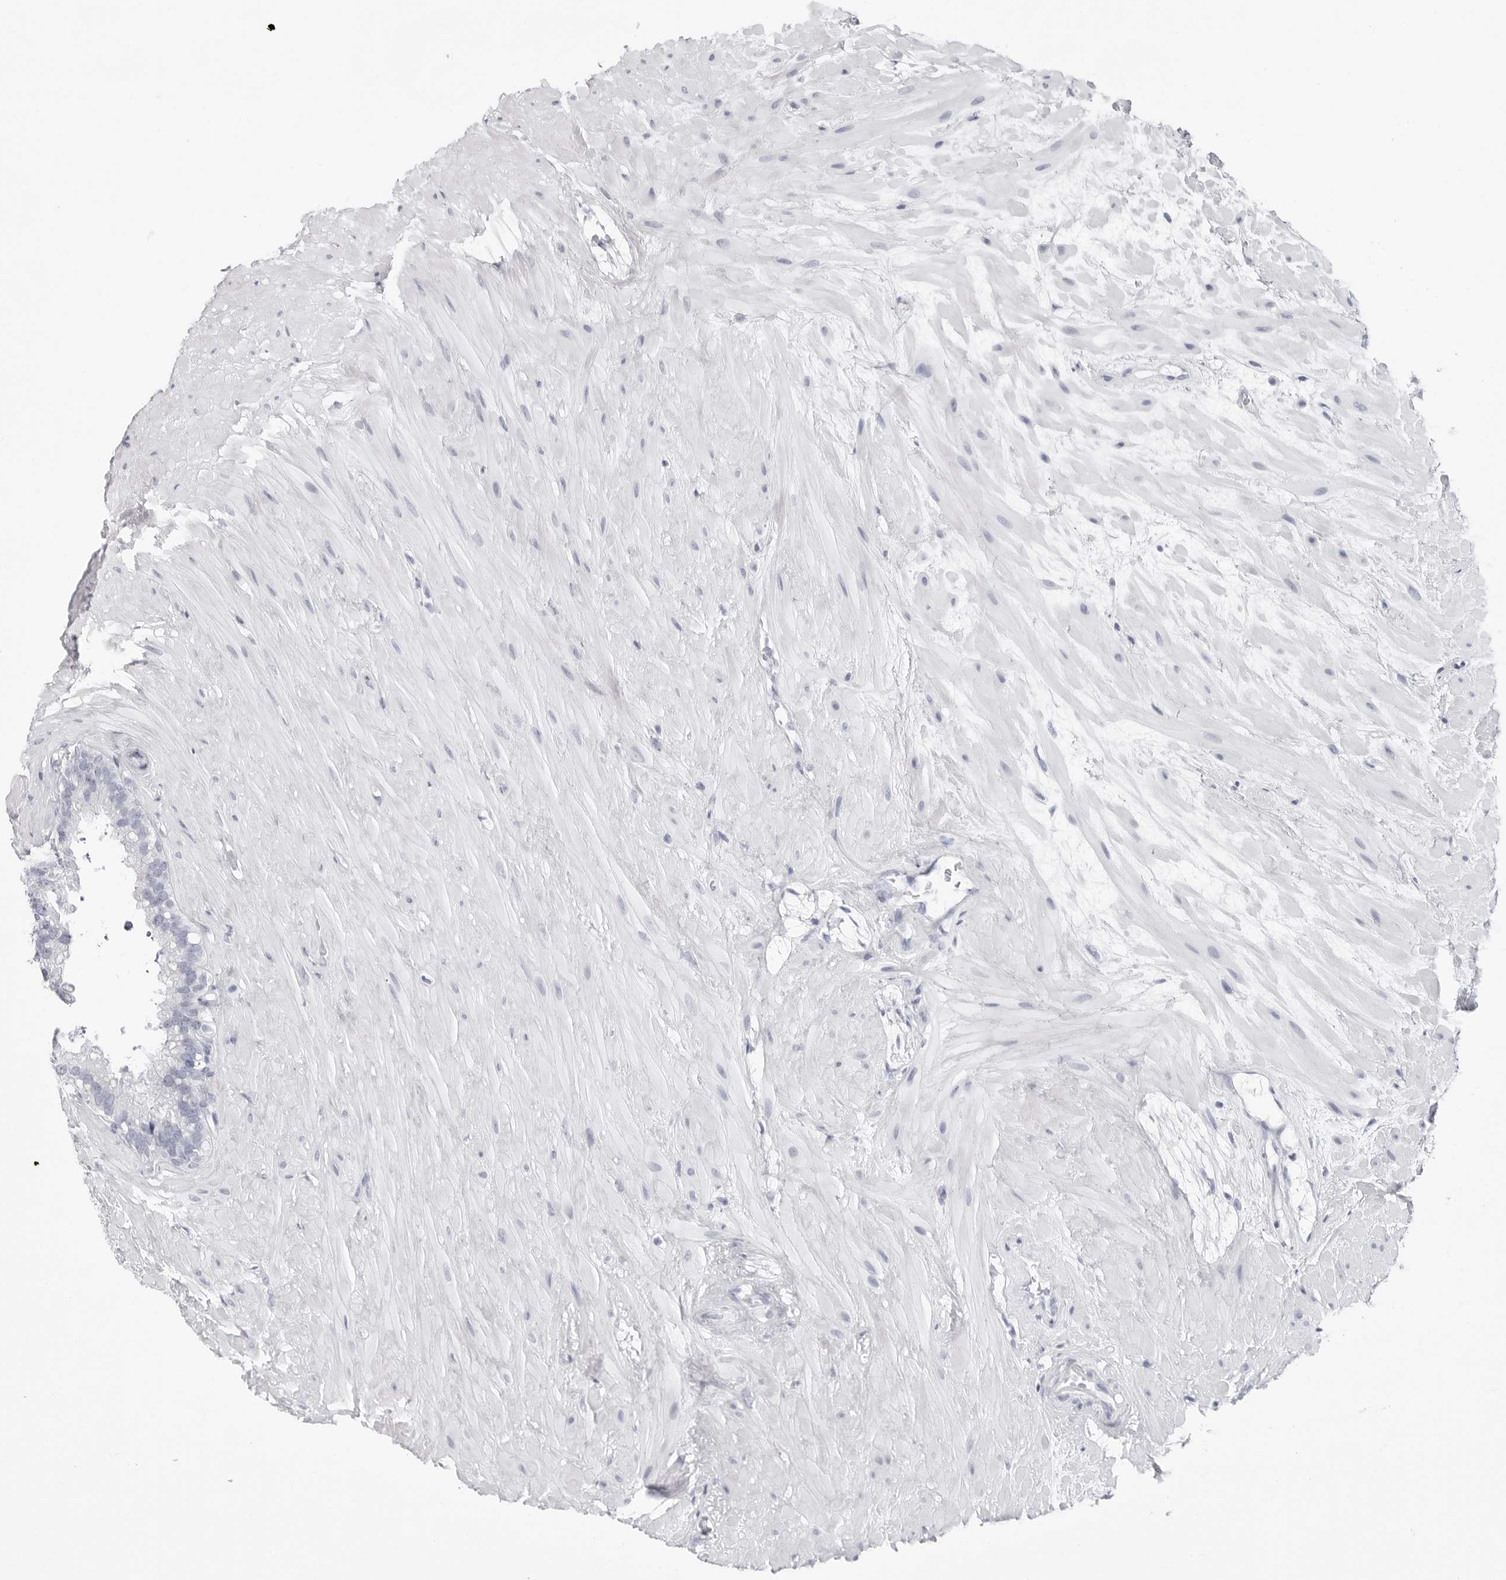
{"staining": {"intensity": "negative", "quantity": "none", "location": "none"}, "tissue": "seminal vesicle", "cell_type": "Glandular cells", "image_type": "normal", "snomed": [{"axis": "morphology", "description": "Normal tissue, NOS"}, {"axis": "topography", "description": "Seminal veicle"}], "caption": "IHC photomicrograph of unremarkable human seminal vesicle stained for a protein (brown), which exhibits no expression in glandular cells. (DAB immunohistochemistry (IHC) visualized using brightfield microscopy, high magnification).", "gene": "CSH1", "patient": {"sex": "male", "age": 80}}